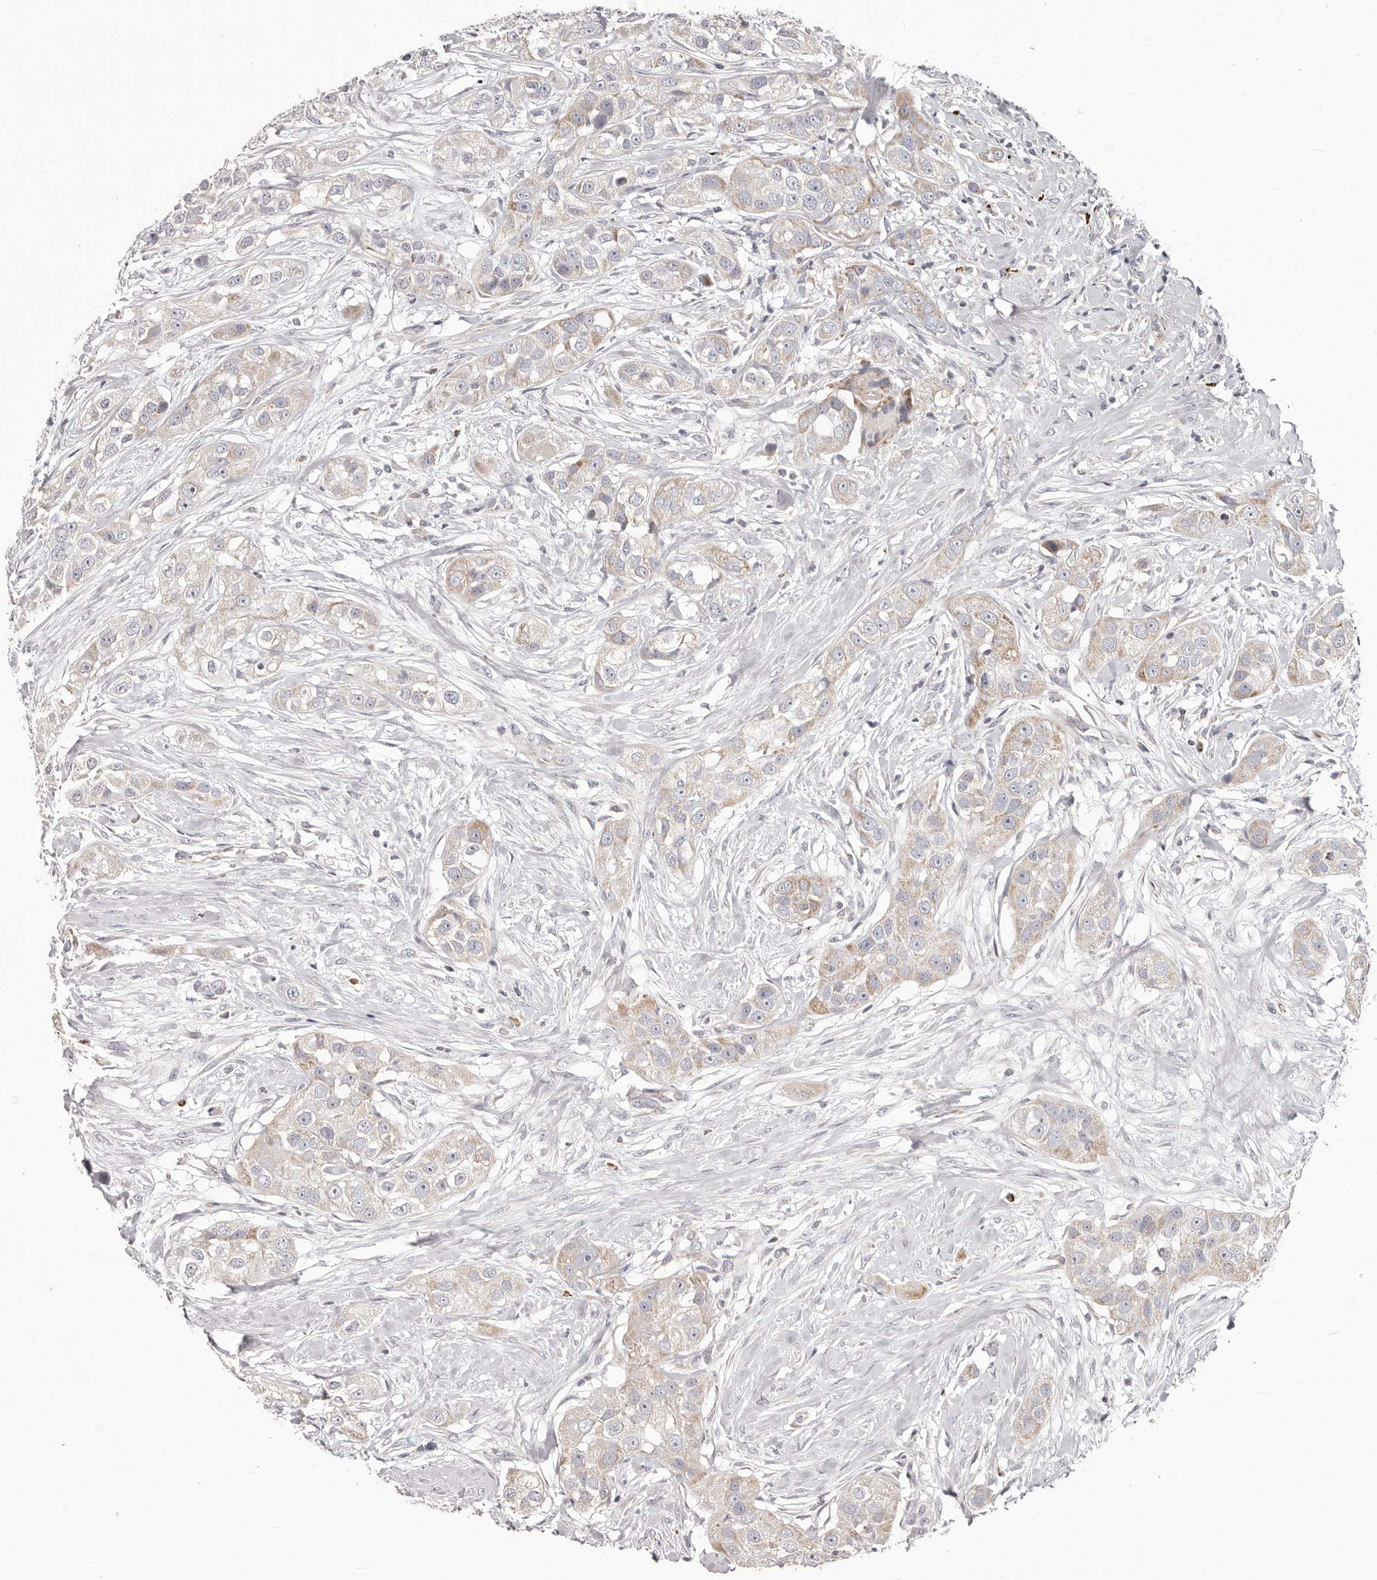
{"staining": {"intensity": "weak", "quantity": "<25%", "location": "cytoplasmic/membranous"}, "tissue": "head and neck cancer", "cell_type": "Tumor cells", "image_type": "cancer", "snomed": [{"axis": "morphology", "description": "Normal tissue, NOS"}, {"axis": "morphology", "description": "Squamous cell carcinoma, NOS"}, {"axis": "topography", "description": "Skeletal muscle"}, {"axis": "topography", "description": "Head-Neck"}], "caption": "A histopathology image of human head and neck squamous cell carcinoma is negative for staining in tumor cells.", "gene": "PRMT2", "patient": {"sex": "male", "age": 51}}